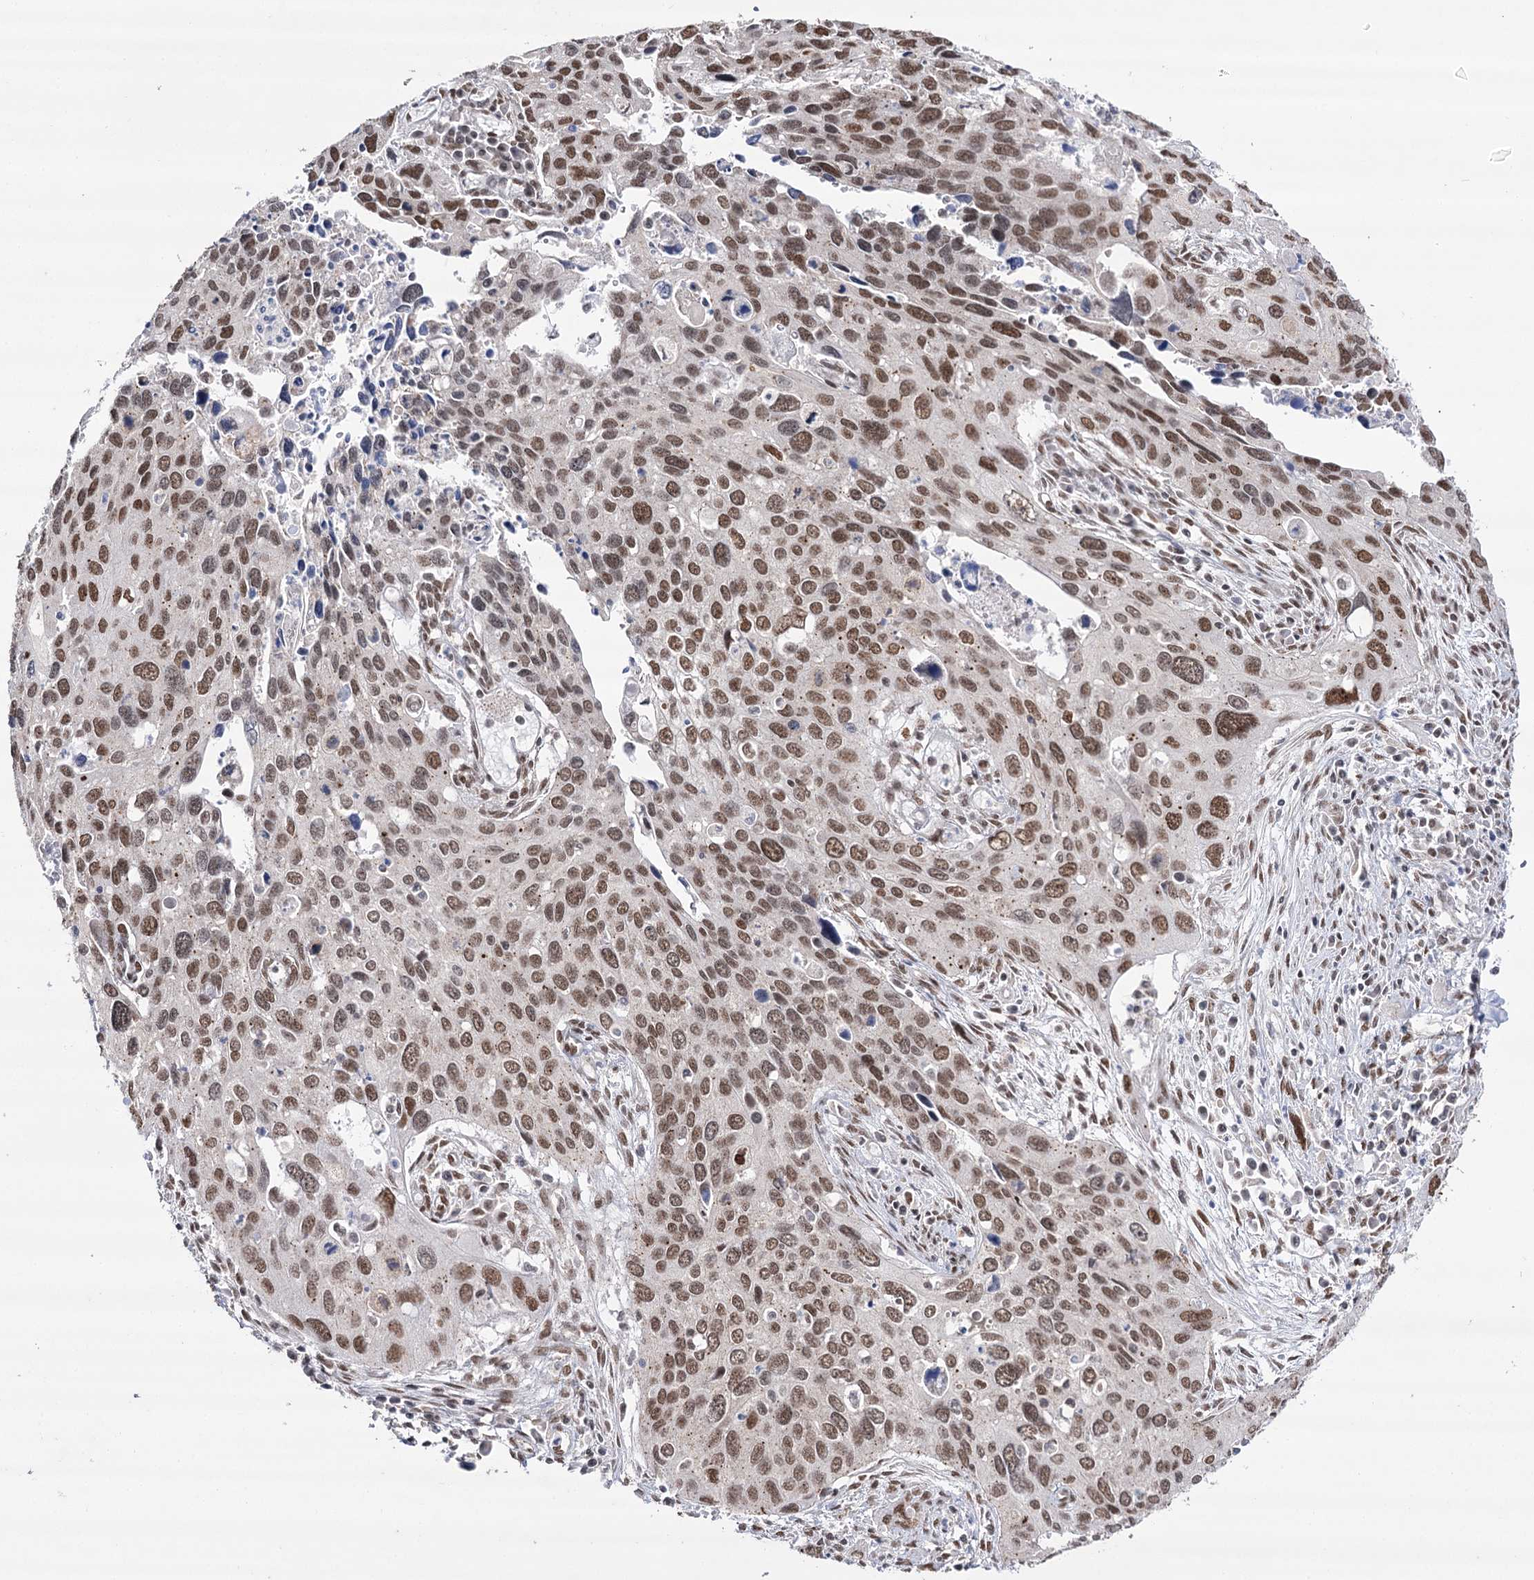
{"staining": {"intensity": "moderate", "quantity": ">75%", "location": "nuclear"}, "tissue": "cervical cancer", "cell_type": "Tumor cells", "image_type": "cancer", "snomed": [{"axis": "morphology", "description": "Squamous cell carcinoma, NOS"}, {"axis": "topography", "description": "Cervix"}], "caption": "Cervical cancer tissue reveals moderate nuclear expression in approximately >75% of tumor cells, visualized by immunohistochemistry.", "gene": "VGLL4", "patient": {"sex": "female", "age": 55}}